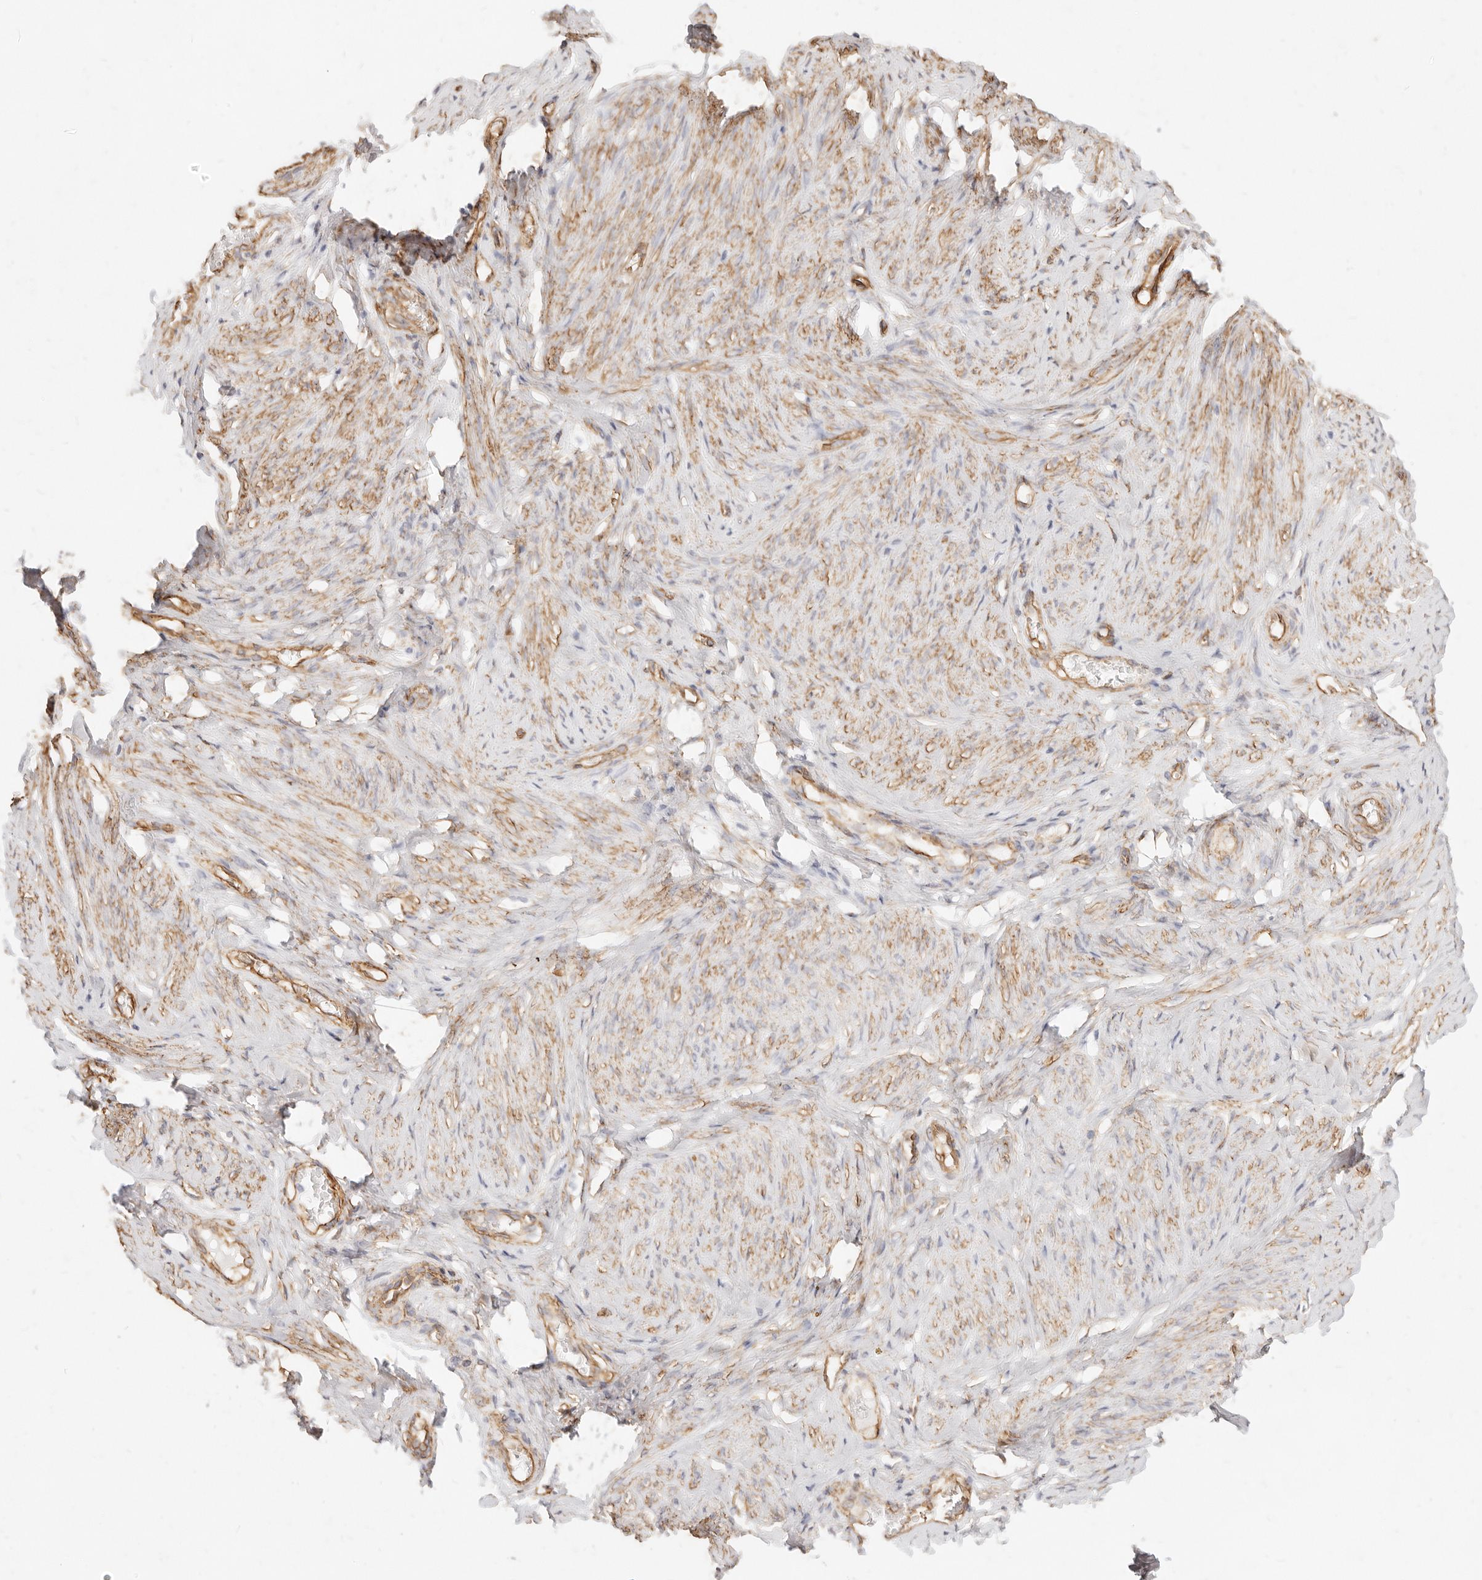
{"staining": {"intensity": "negative", "quantity": "none", "location": "none"}, "tissue": "cervix", "cell_type": "Glandular cells", "image_type": "normal", "snomed": [{"axis": "morphology", "description": "Normal tissue, NOS"}, {"axis": "topography", "description": "Cervix"}], "caption": "The micrograph demonstrates no staining of glandular cells in unremarkable cervix. (Stains: DAB immunohistochemistry (IHC) with hematoxylin counter stain, Microscopy: brightfield microscopy at high magnification).", "gene": "NUS1", "patient": {"sex": "female", "age": 36}}